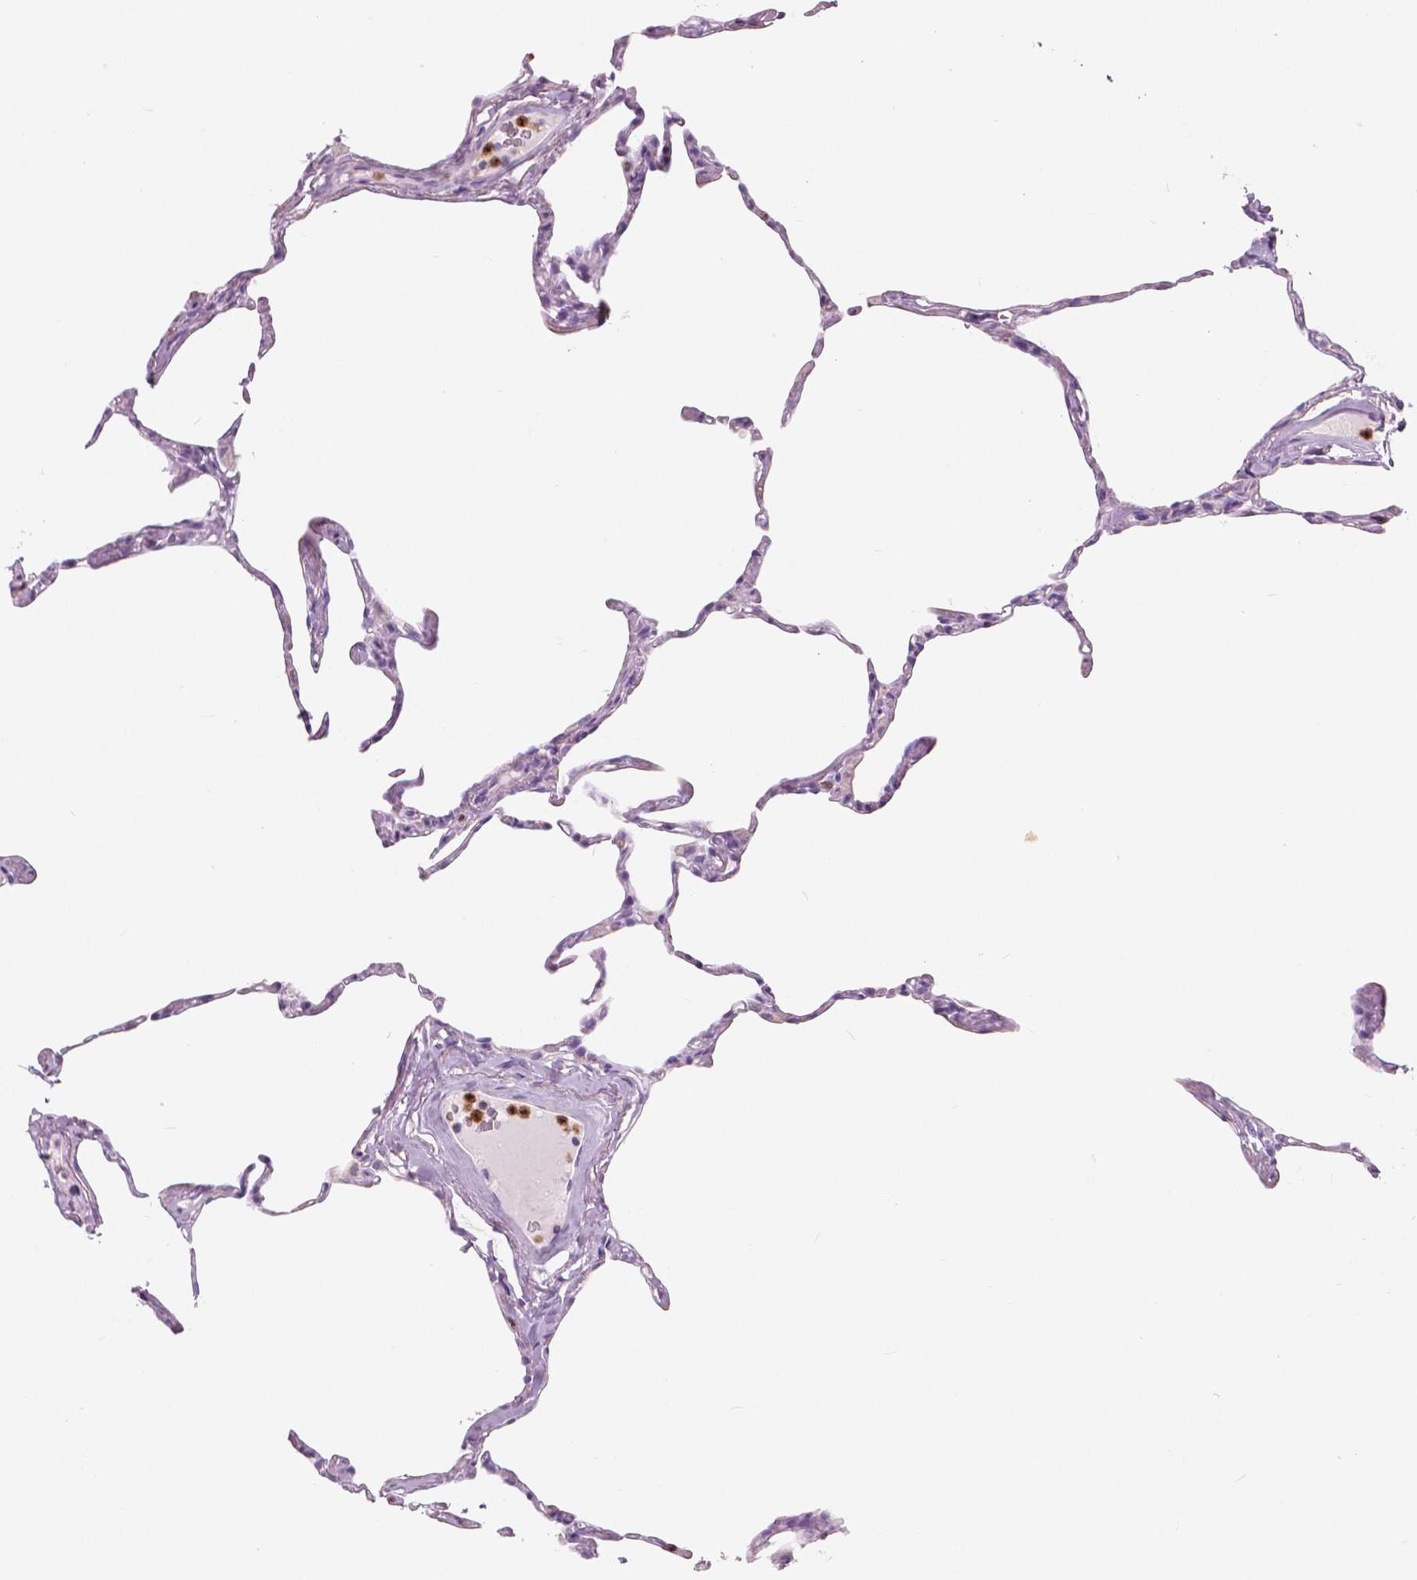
{"staining": {"intensity": "negative", "quantity": "none", "location": "none"}, "tissue": "lung", "cell_type": "Alveolar cells", "image_type": "normal", "snomed": [{"axis": "morphology", "description": "Normal tissue, NOS"}, {"axis": "topography", "description": "Lung"}], "caption": "IHC of unremarkable human lung reveals no positivity in alveolar cells.", "gene": "CXCR2", "patient": {"sex": "male", "age": 65}}